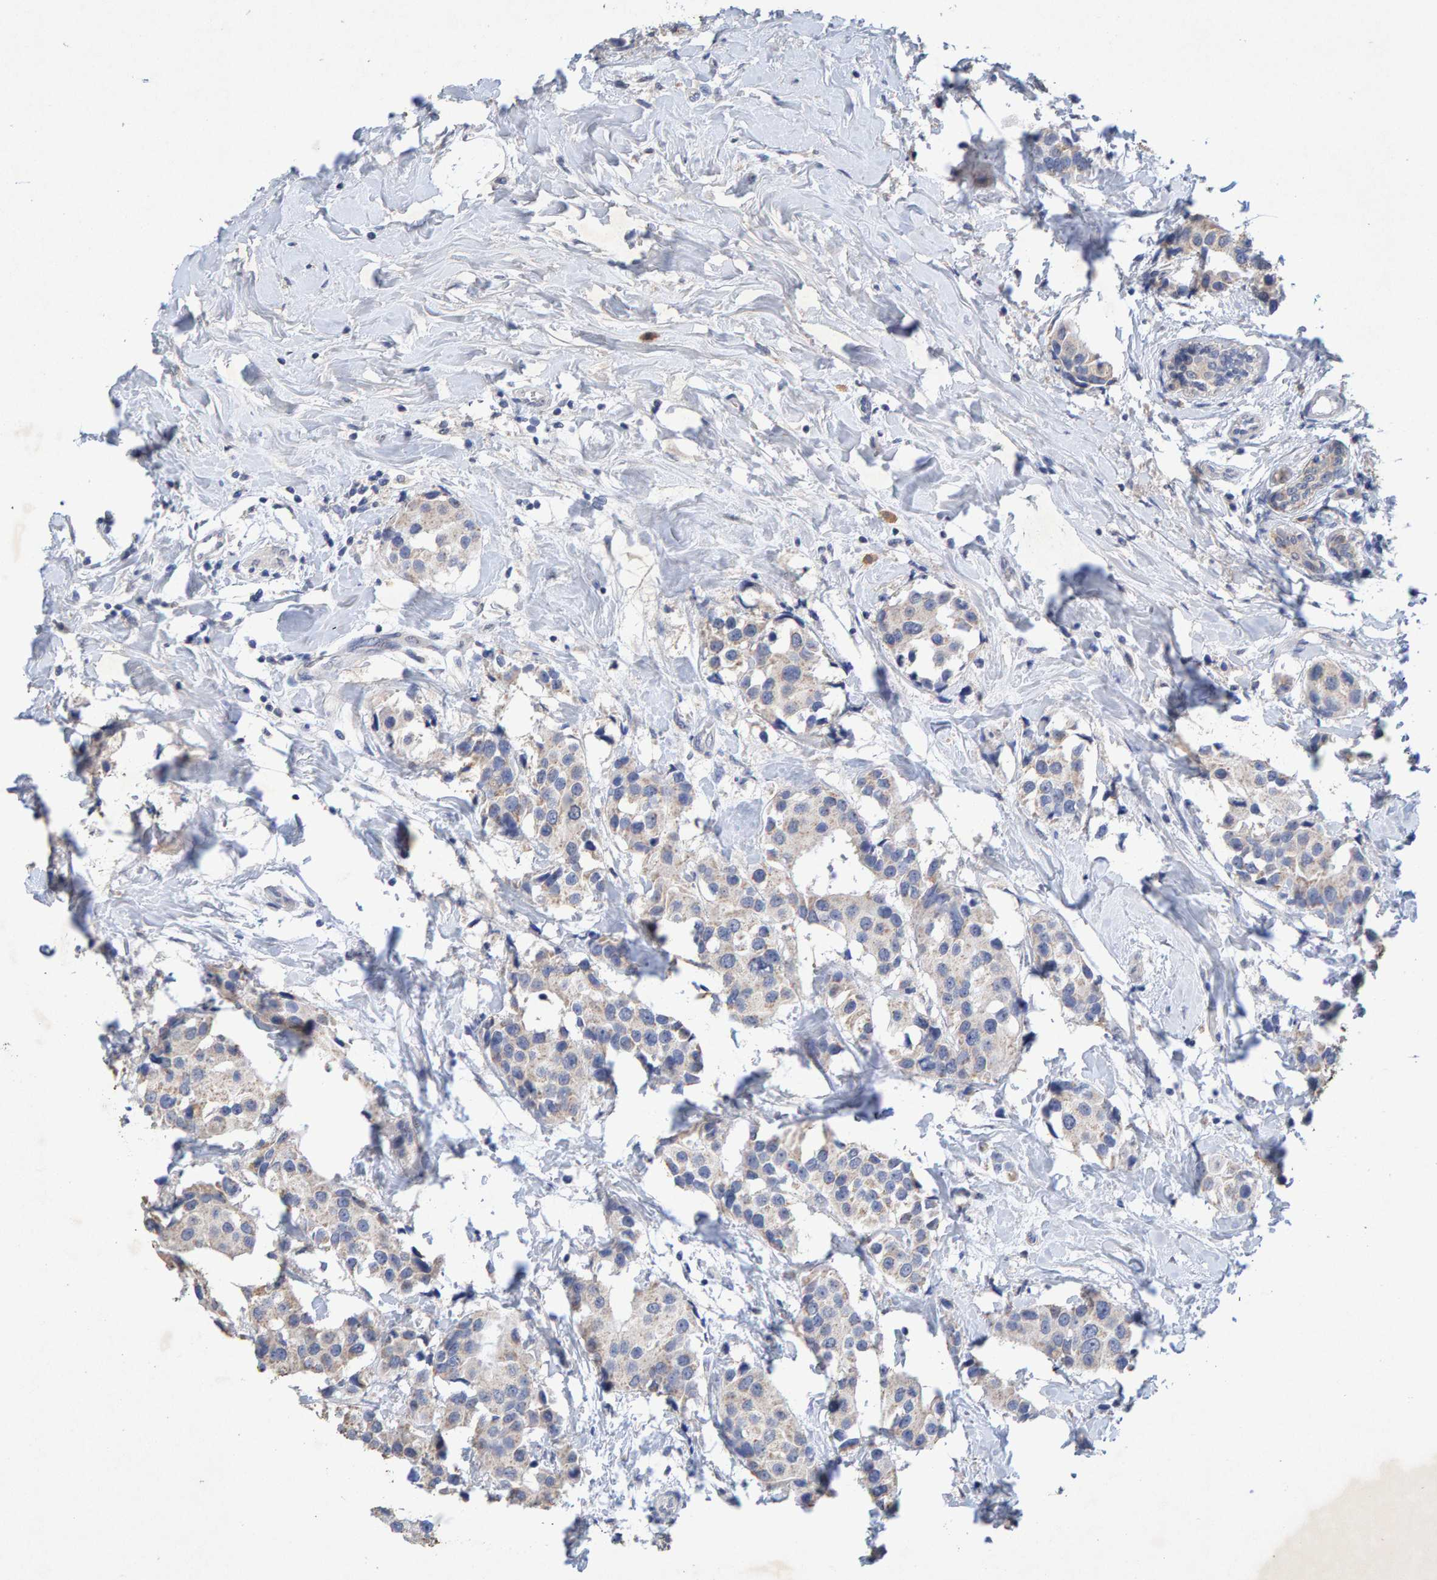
{"staining": {"intensity": "negative", "quantity": "none", "location": "none"}, "tissue": "breast cancer", "cell_type": "Tumor cells", "image_type": "cancer", "snomed": [{"axis": "morphology", "description": "Normal tissue, NOS"}, {"axis": "morphology", "description": "Duct carcinoma"}, {"axis": "topography", "description": "Breast"}], "caption": "Immunohistochemical staining of human intraductal carcinoma (breast) shows no significant expression in tumor cells.", "gene": "CTH", "patient": {"sex": "female", "age": 39}}